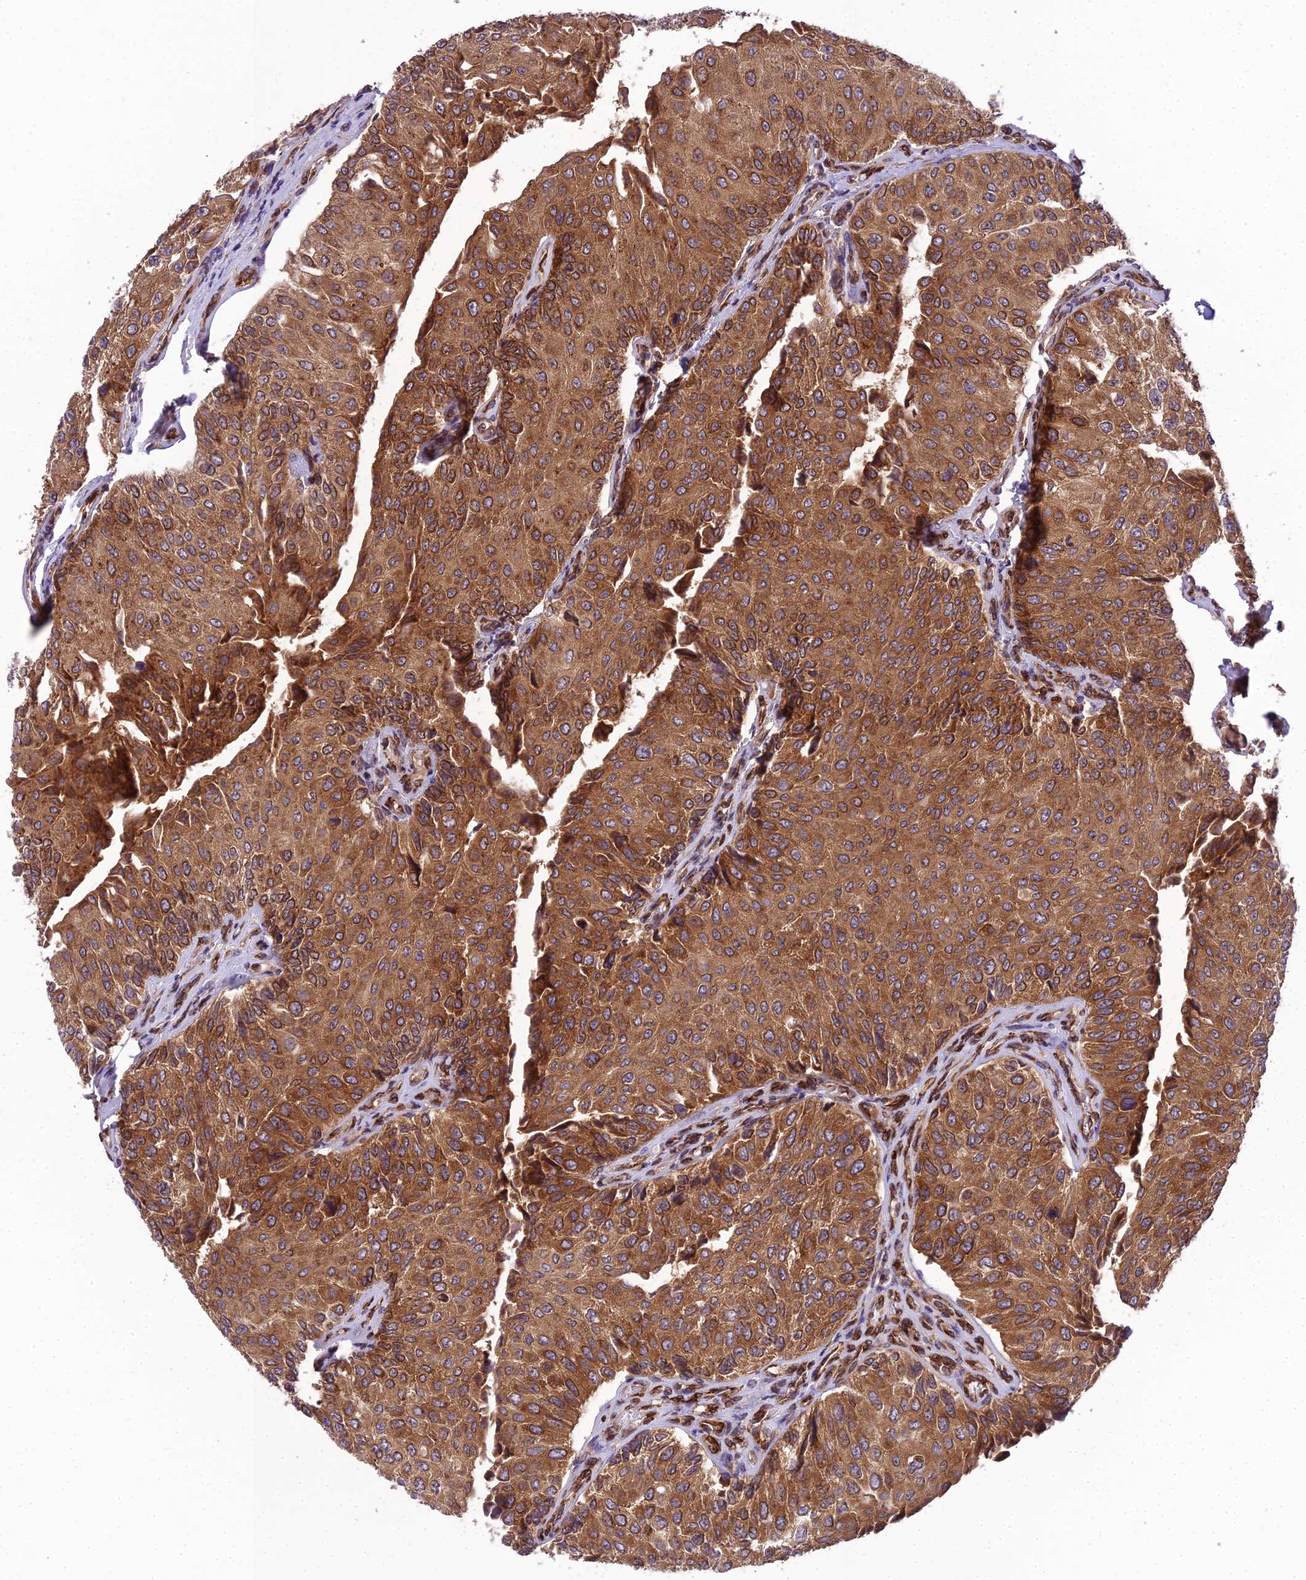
{"staining": {"intensity": "strong", "quantity": ">75%", "location": "cytoplasmic/membranous"}, "tissue": "urothelial cancer", "cell_type": "Tumor cells", "image_type": "cancer", "snomed": [{"axis": "morphology", "description": "Urothelial carcinoma, High grade"}, {"axis": "topography", "description": "Kidney"}, {"axis": "topography", "description": "Urinary bladder"}], "caption": "Brown immunohistochemical staining in human high-grade urothelial carcinoma demonstrates strong cytoplasmic/membranous staining in approximately >75% of tumor cells.", "gene": "DHCR7", "patient": {"sex": "male", "age": 77}}